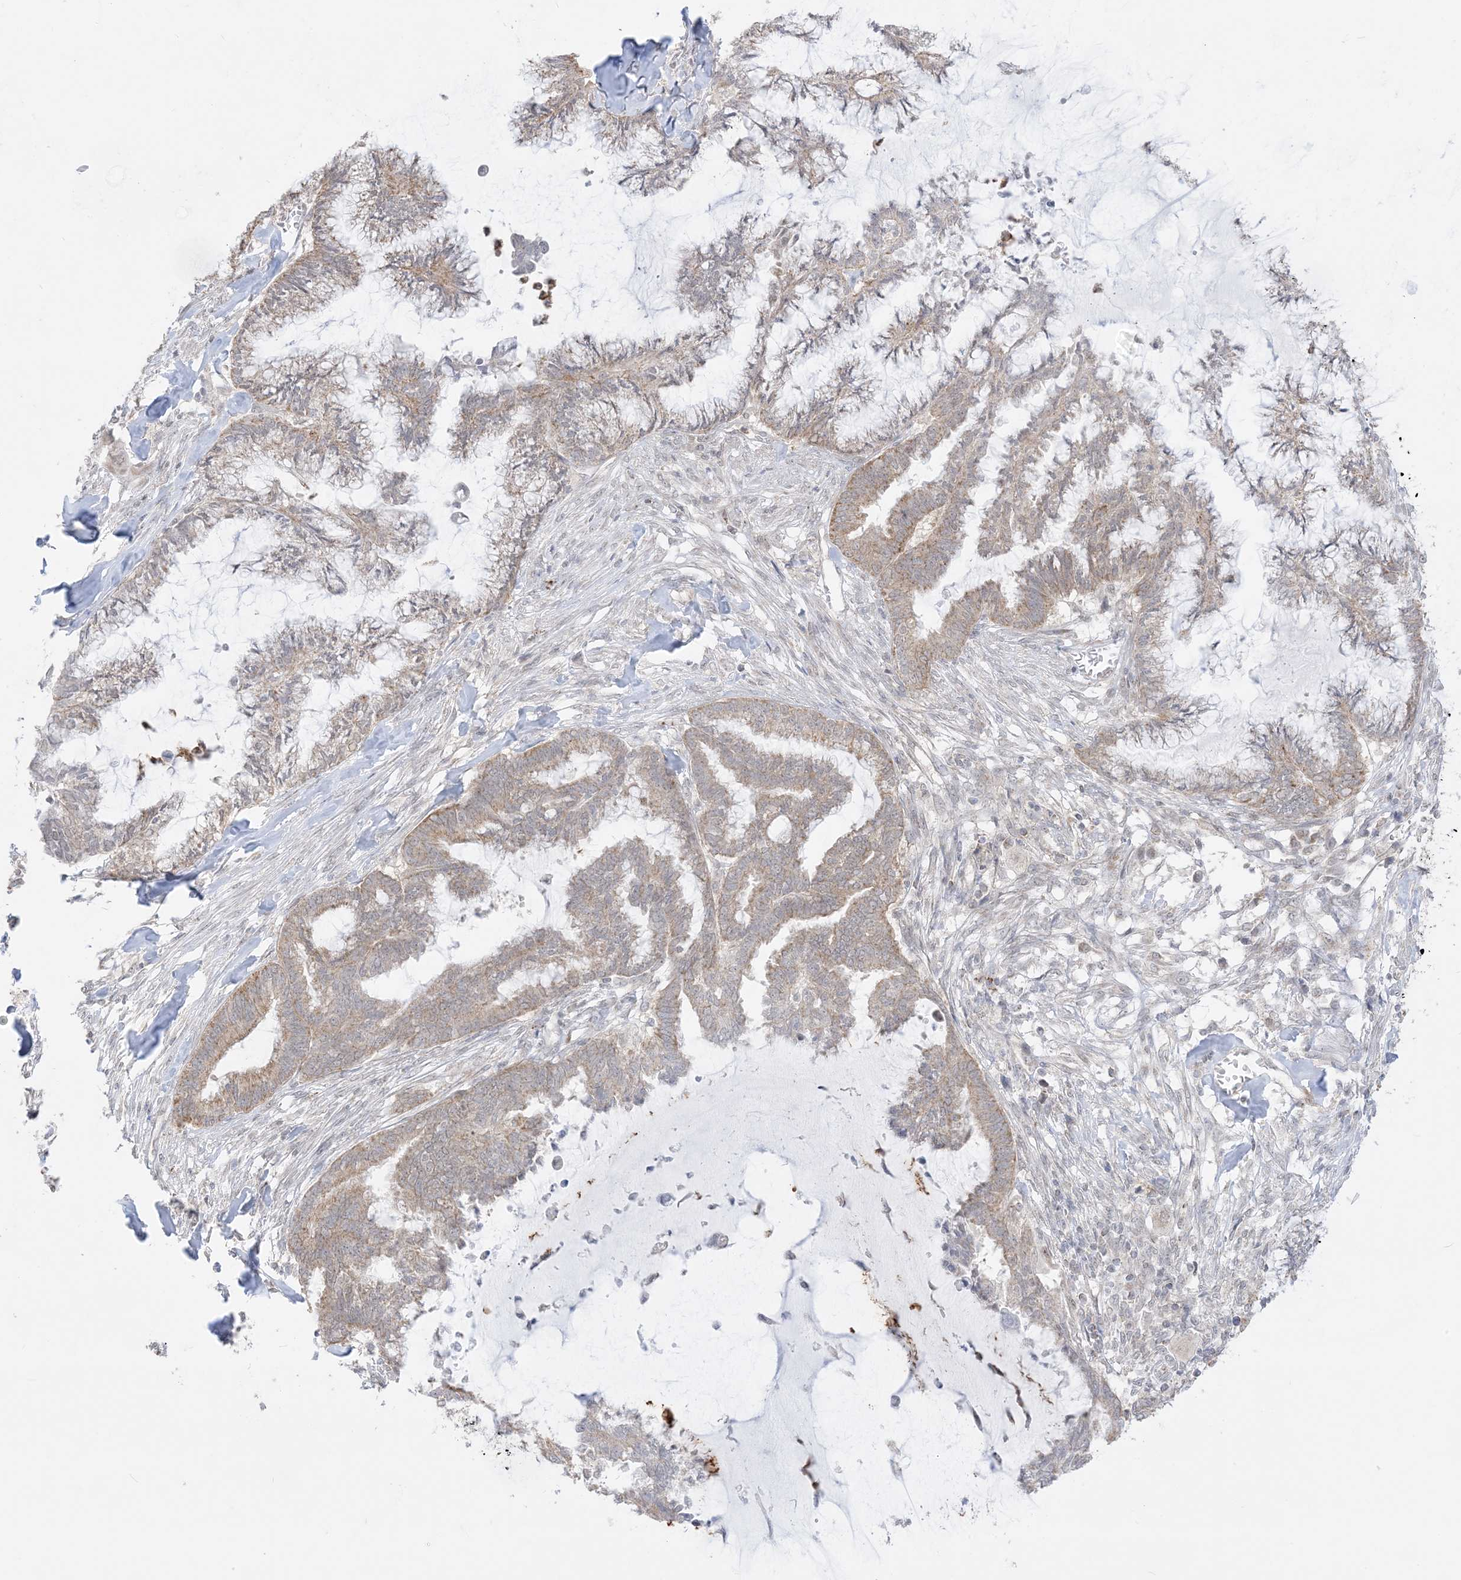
{"staining": {"intensity": "weak", "quantity": ">75%", "location": "cytoplasmic/membranous"}, "tissue": "endometrial cancer", "cell_type": "Tumor cells", "image_type": "cancer", "snomed": [{"axis": "morphology", "description": "Adenocarcinoma, NOS"}, {"axis": "topography", "description": "Endometrium"}], "caption": "Immunohistochemical staining of endometrial cancer shows weak cytoplasmic/membranous protein staining in approximately >75% of tumor cells. The staining was performed using DAB (3,3'-diaminobenzidine) to visualize the protein expression in brown, while the nuclei were stained in blue with hematoxylin (Magnification: 20x).", "gene": "KANSL3", "patient": {"sex": "female", "age": 86}}